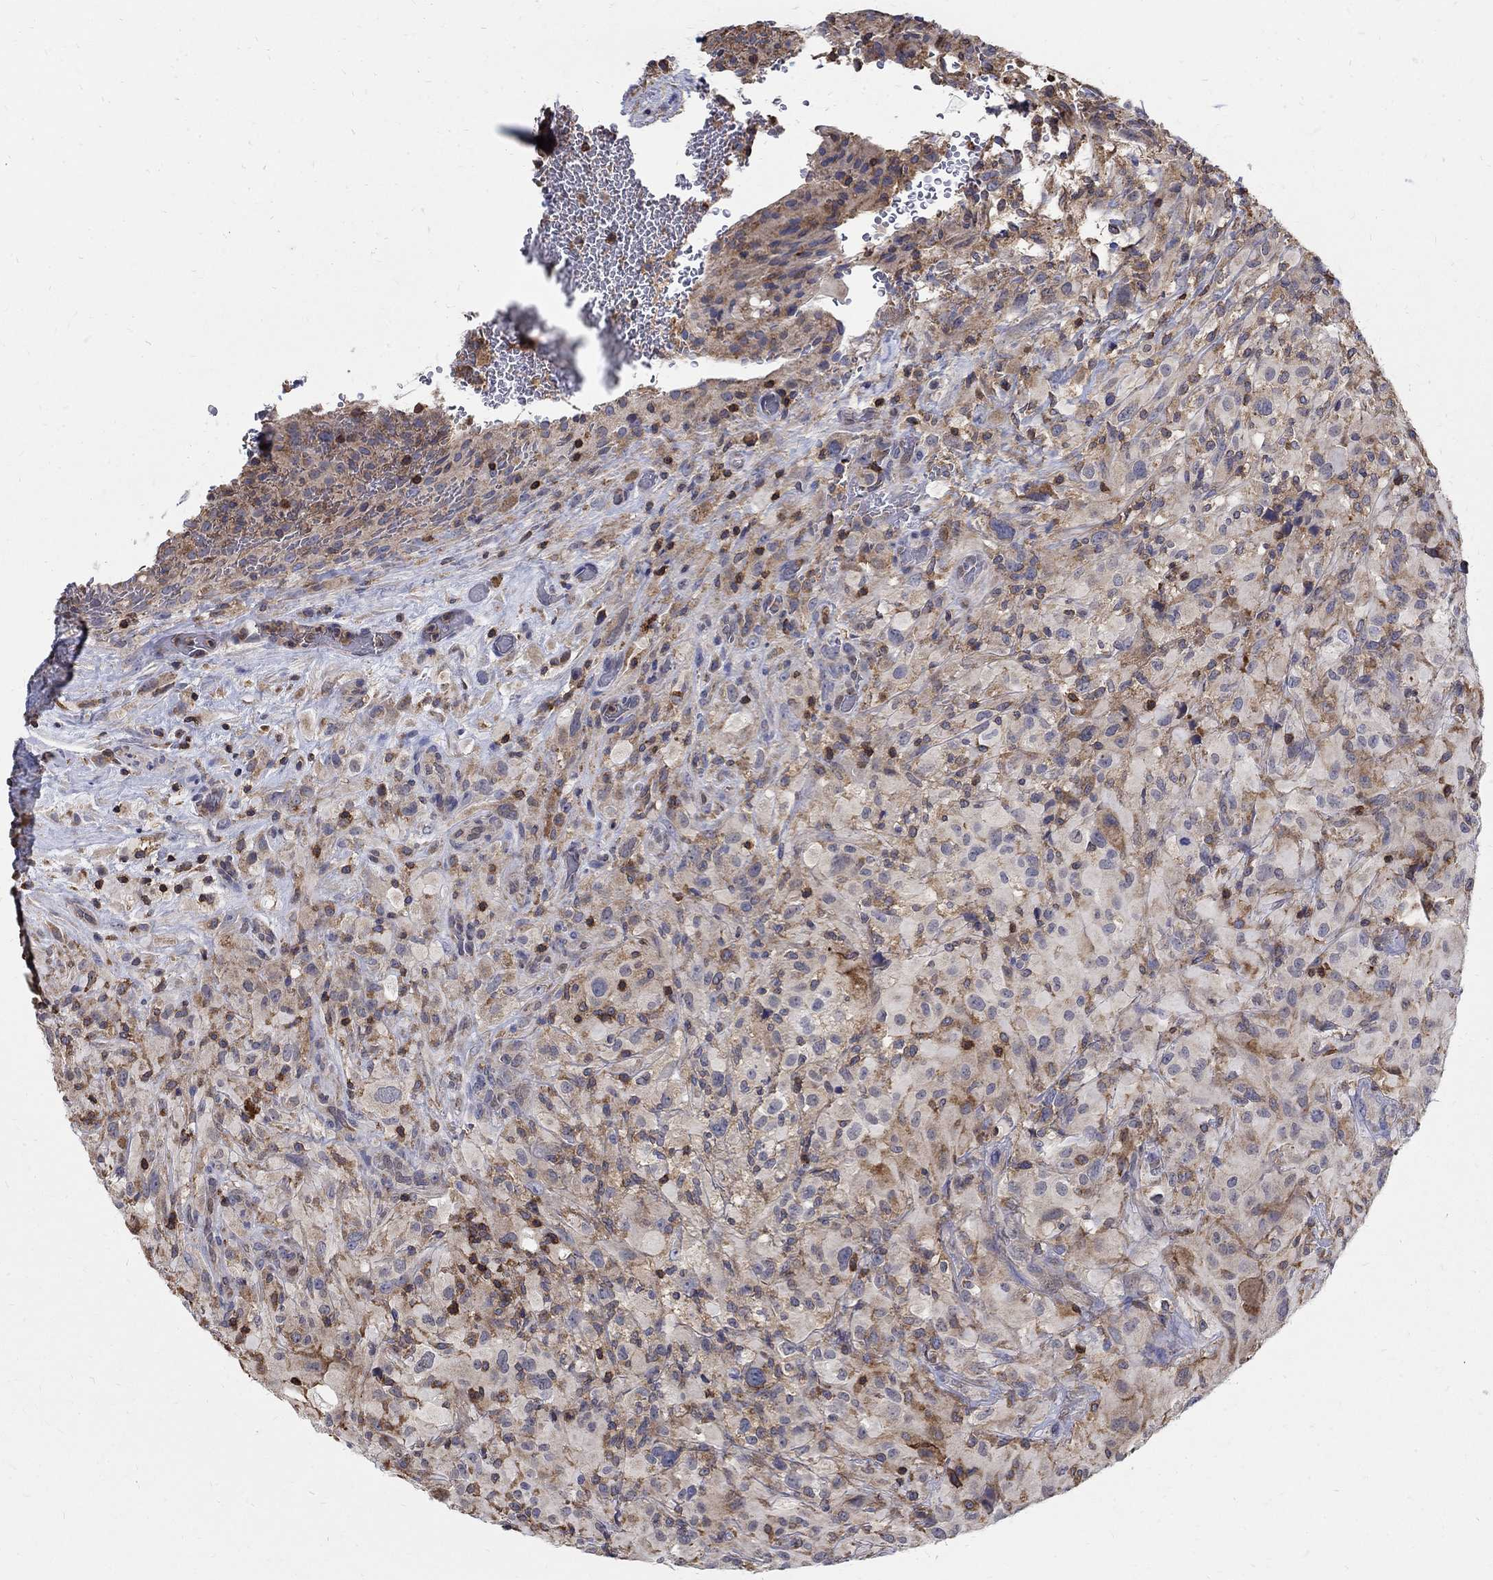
{"staining": {"intensity": "negative", "quantity": "none", "location": "none"}, "tissue": "glioma", "cell_type": "Tumor cells", "image_type": "cancer", "snomed": [{"axis": "morphology", "description": "Glioma, malignant, High grade"}, {"axis": "topography", "description": "Cerebral cortex"}], "caption": "A micrograph of glioma stained for a protein reveals no brown staining in tumor cells.", "gene": "AGAP2", "patient": {"sex": "male", "age": 35}}